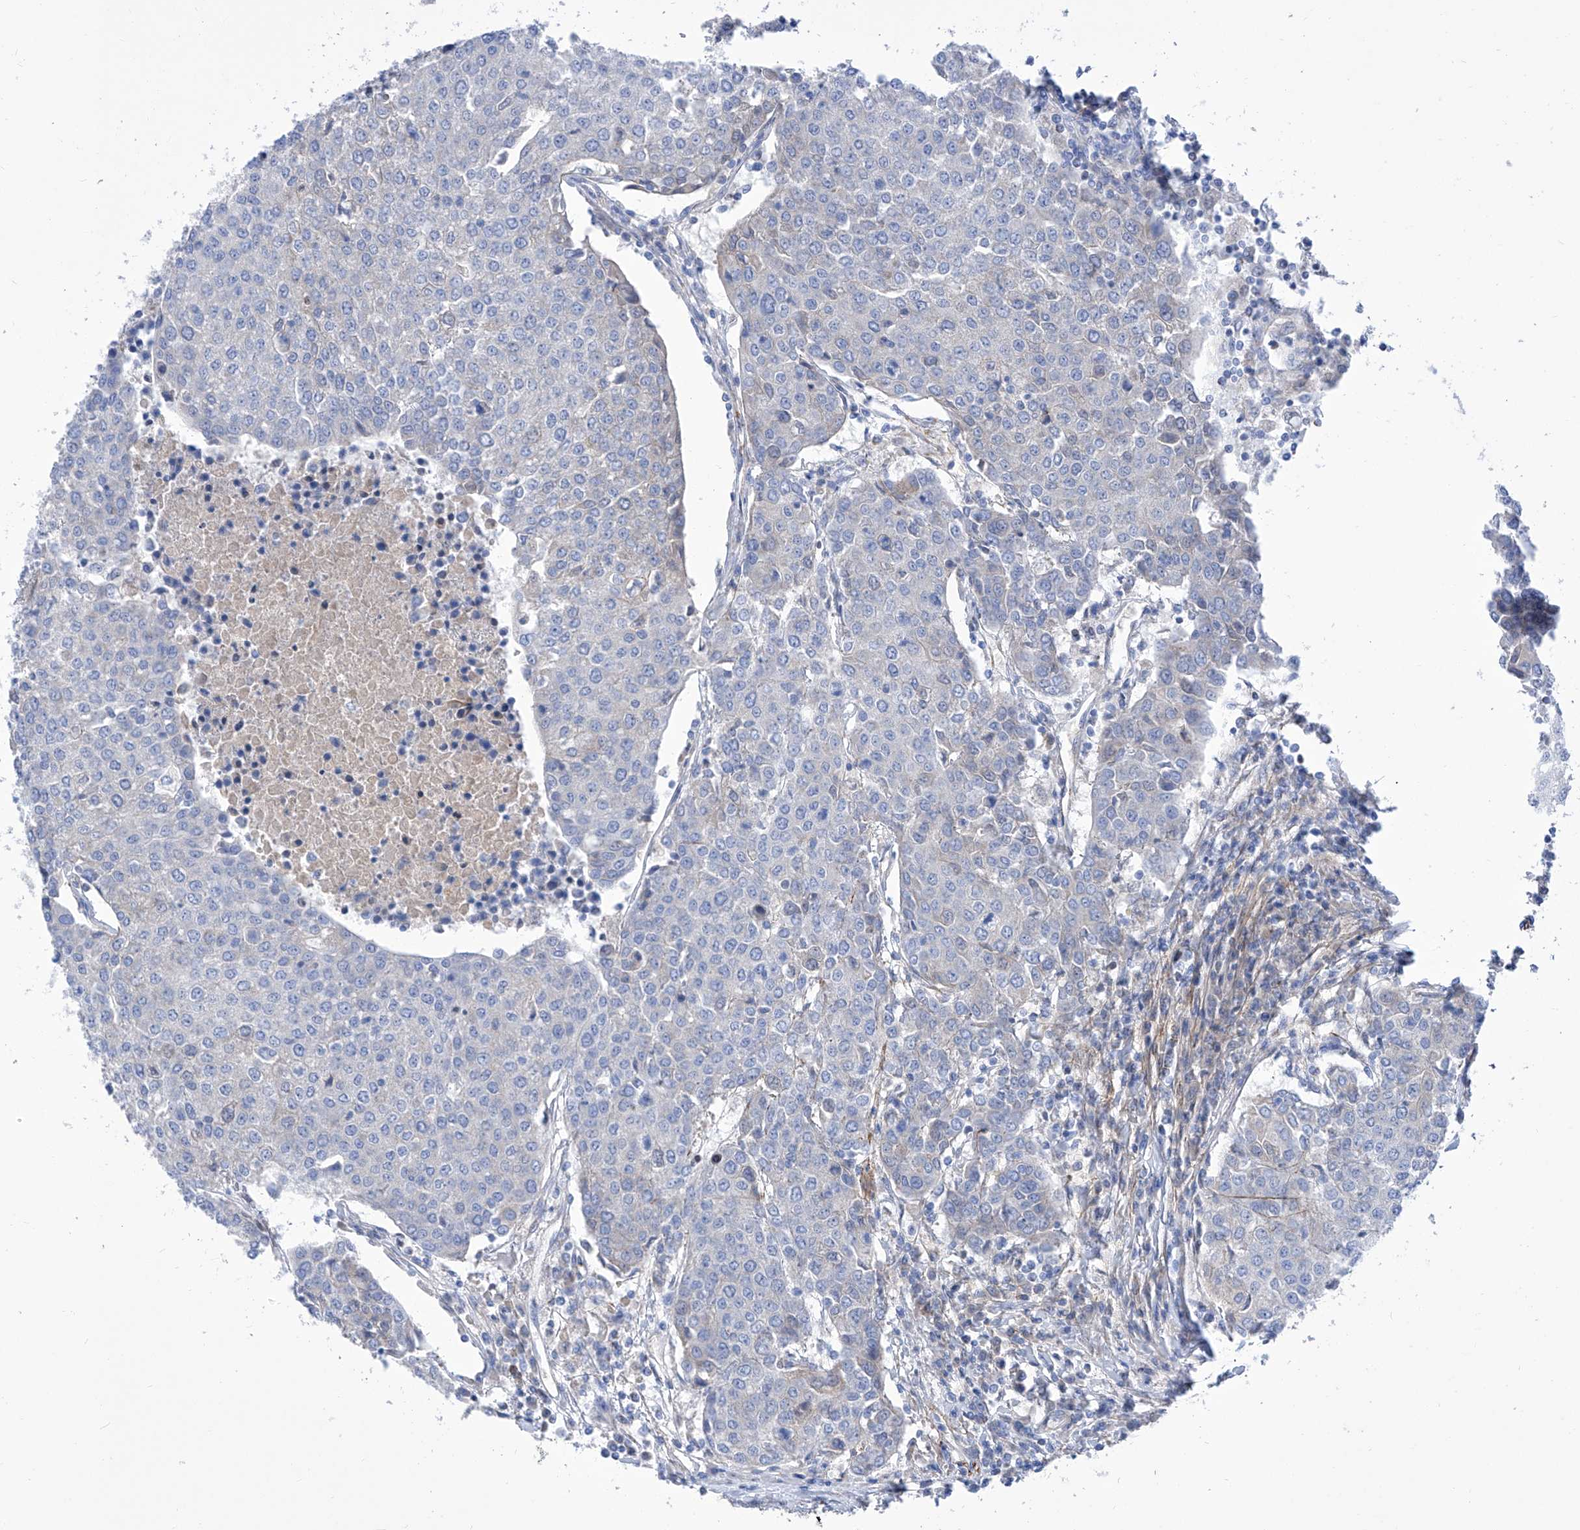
{"staining": {"intensity": "negative", "quantity": "none", "location": "none"}, "tissue": "urothelial cancer", "cell_type": "Tumor cells", "image_type": "cancer", "snomed": [{"axis": "morphology", "description": "Urothelial carcinoma, High grade"}, {"axis": "topography", "description": "Urinary bladder"}], "caption": "Urothelial cancer stained for a protein using IHC demonstrates no expression tumor cells.", "gene": "SRBD1", "patient": {"sex": "female", "age": 85}}